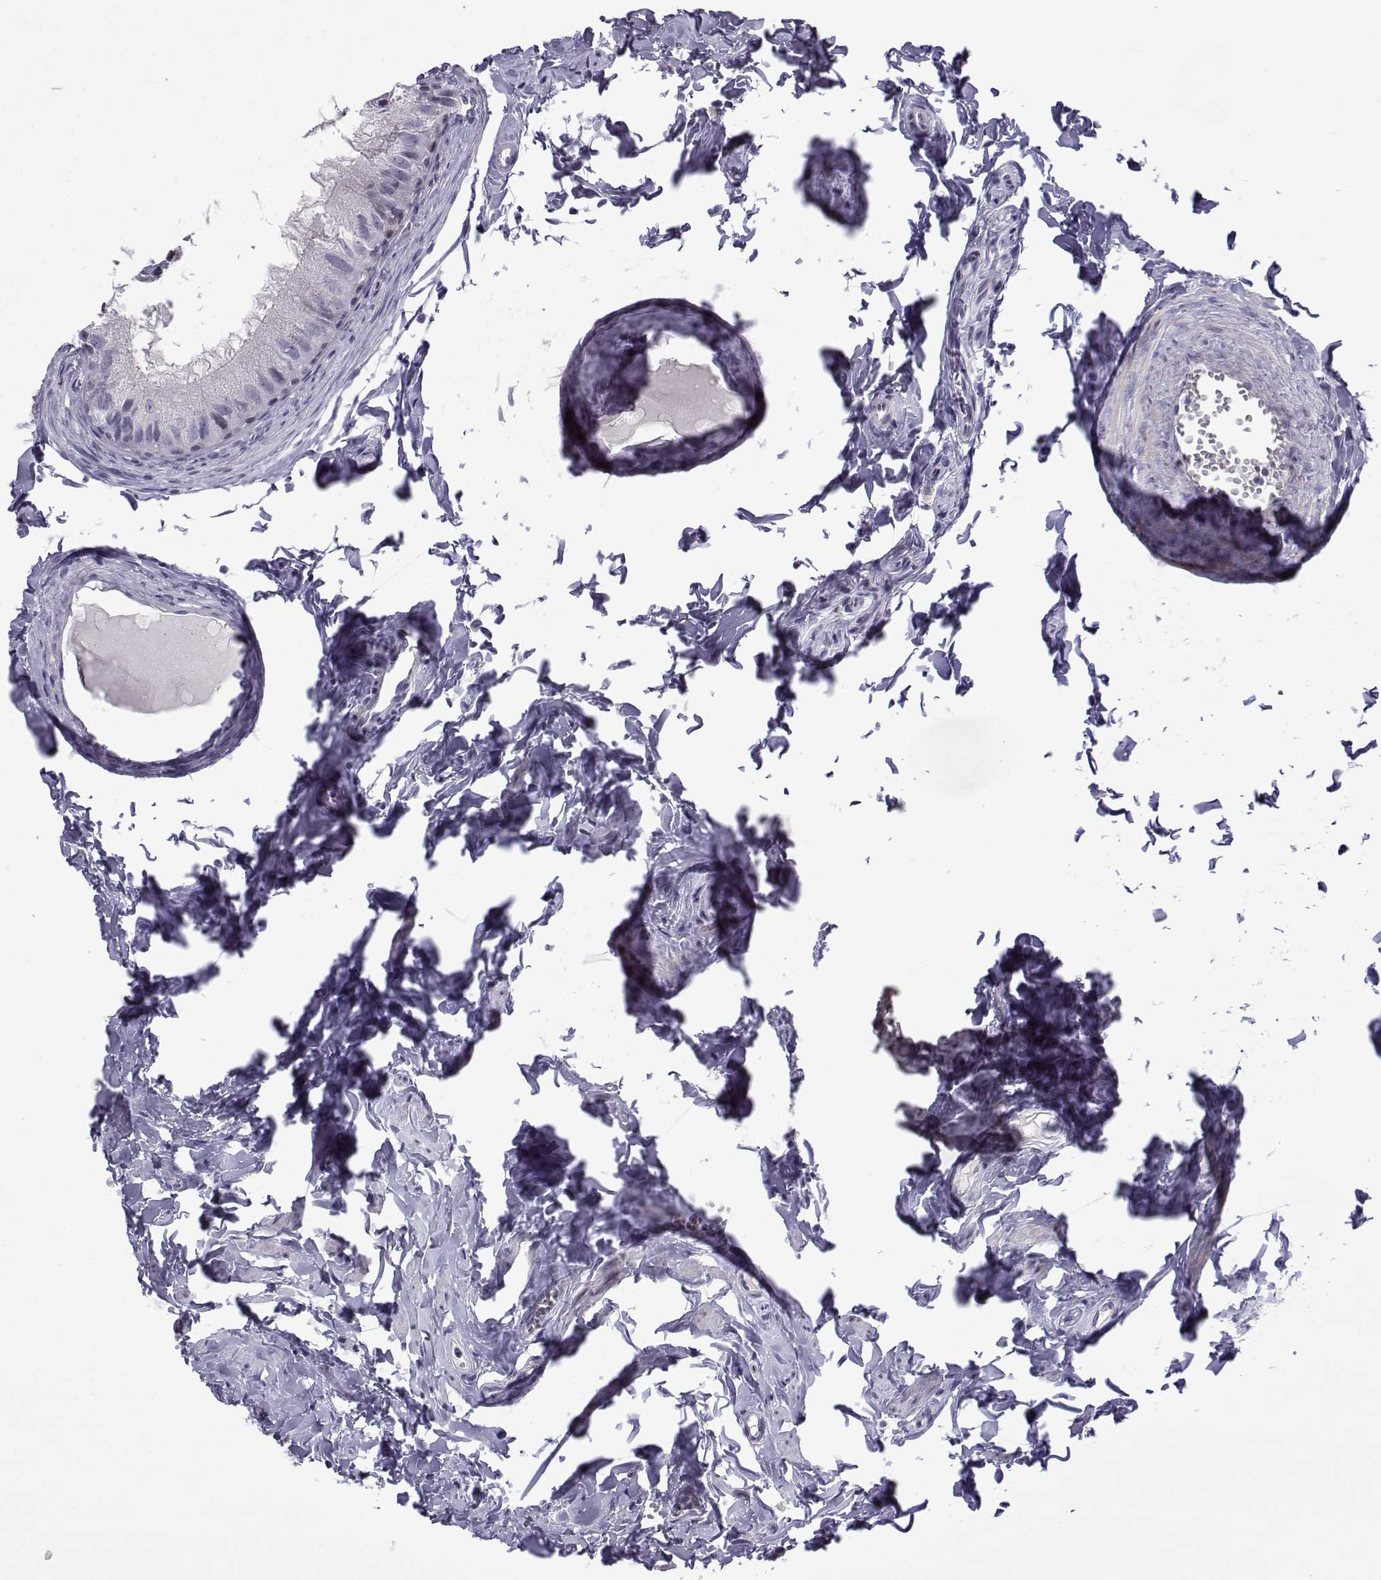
{"staining": {"intensity": "moderate", "quantity": "<25%", "location": "nuclear"}, "tissue": "epididymis", "cell_type": "Glandular cells", "image_type": "normal", "snomed": [{"axis": "morphology", "description": "Normal tissue, NOS"}, {"axis": "topography", "description": "Epididymis"}], "caption": "Moderate nuclear protein expression is identified in approximately <25% of glandular cells in epididymis.", "gene": "CFAP70", "patient": {"sex": "male", "age": 45}}